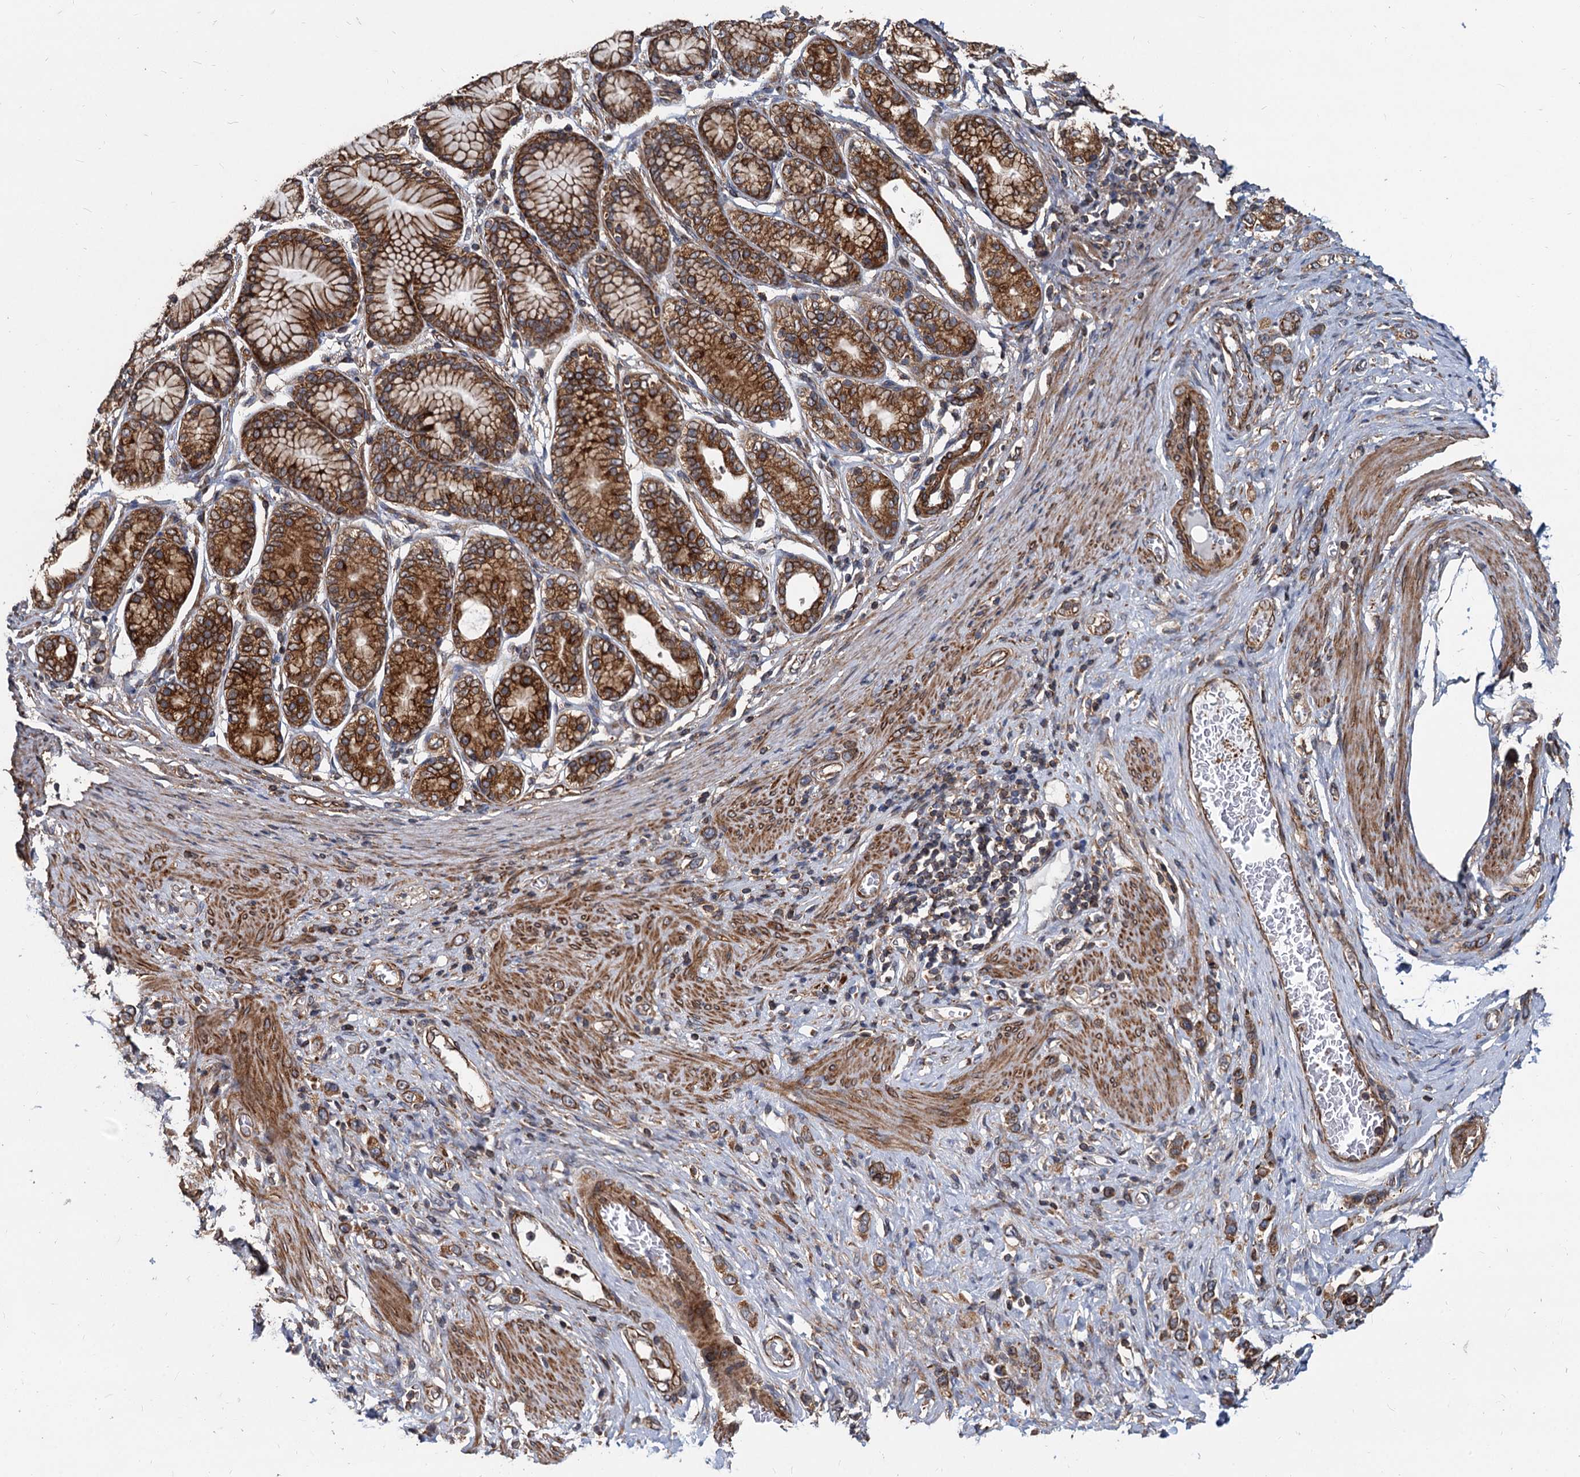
{"staining": {"intensity": "strong", "quantity": ">75%", "location": "cytoplasmic/membranous"}, "tissue": "stomach cancer", "cell_type": "Tumor cells", "image_type": "cancer", "snomed": [{"axis": "morphology", "description": "Normal tissue, NOS"}, {"axis": "morphology", "description": "Adenocarcinoma, NOS"}, {"axis": "topography", "description": "Stomach, upper"}, {"axis": "topography", "description": "Stomach"}], "caption": "Strong cytoplasmic/membranous protein positivity is present in about >75% of tumor cells in adenocarcinoma (stomach). (DAB IHC with brightfield microscopy, high magnification).", "gene": "STIM1", "patient": {"sex": "female", "age": 65}}